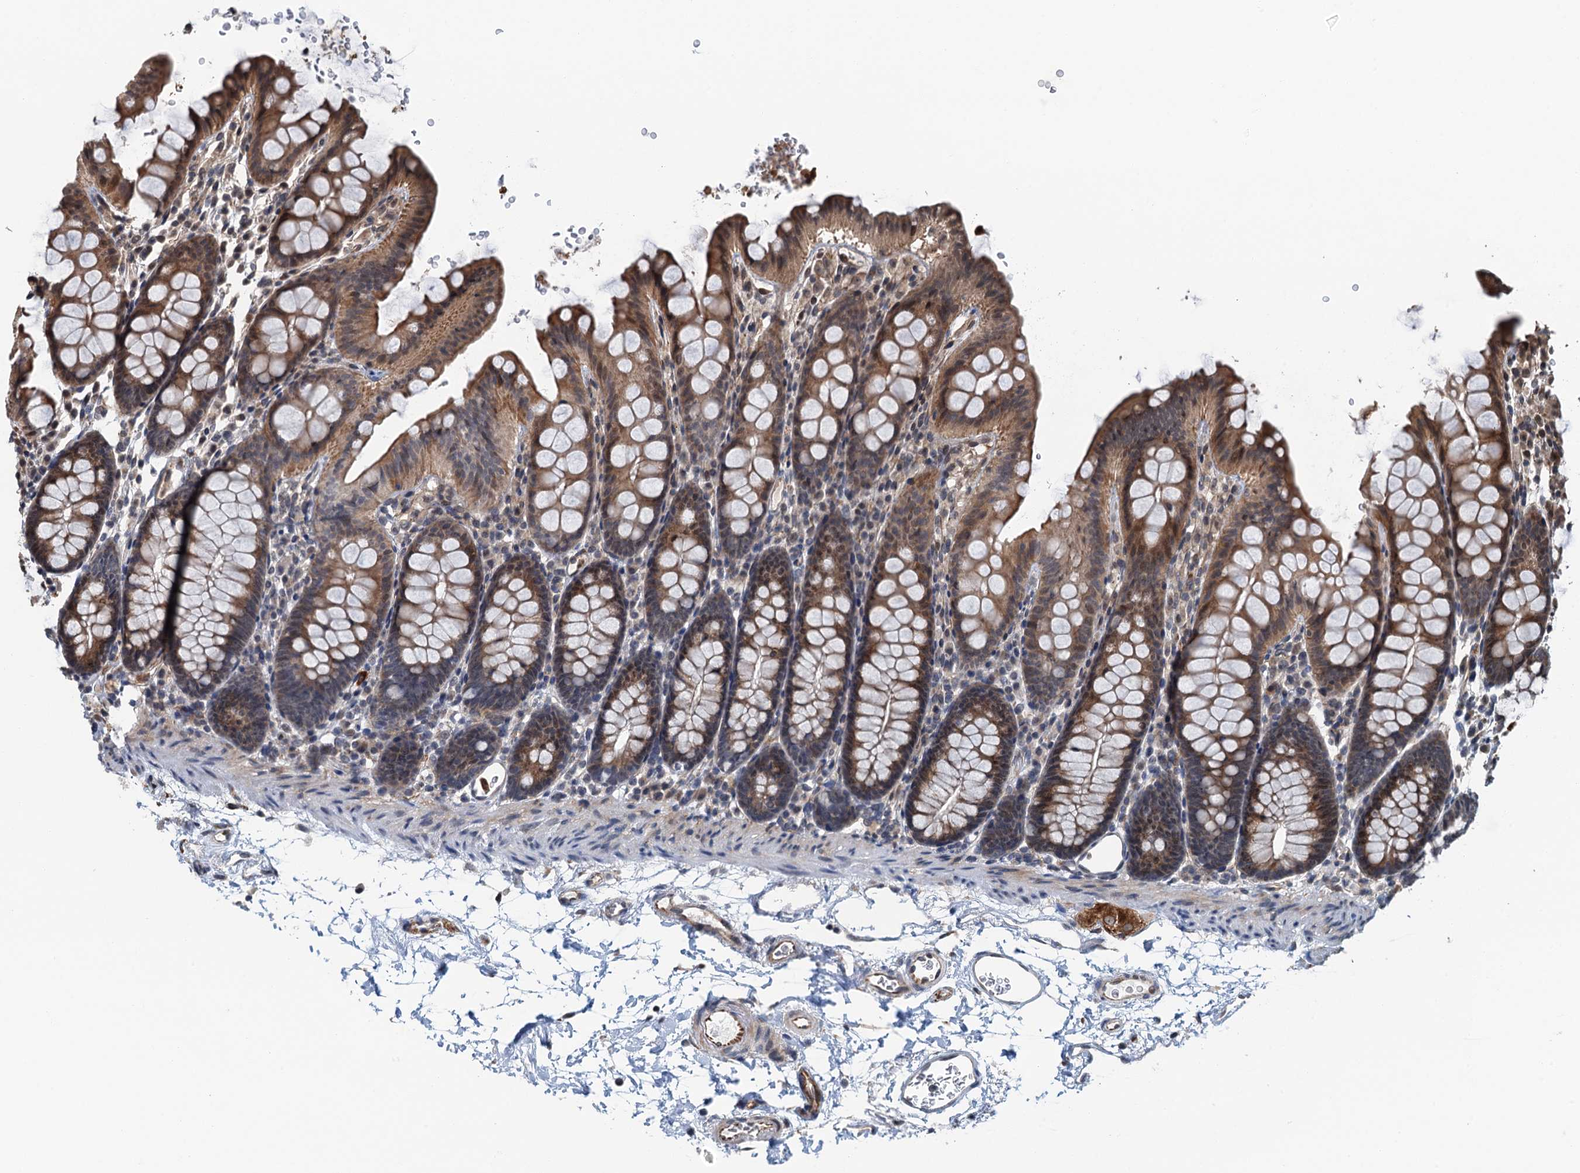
{"staining": {"intensity": "negative", "quantity": "none", "location": "none"}, "tissue": "colon", "cell_type": "Endothelial cells", "image_type": "normal", "snomed": [{"axis": "morphology", "description": "Normal tissue, NOS"}, {"axis": "topography", "description": "Colon"}], "caption": "The image displays no significant expression in endothelial cells of colon.", "gene": "WHAMM", "patient": {"sex": "male", "age": 75}}